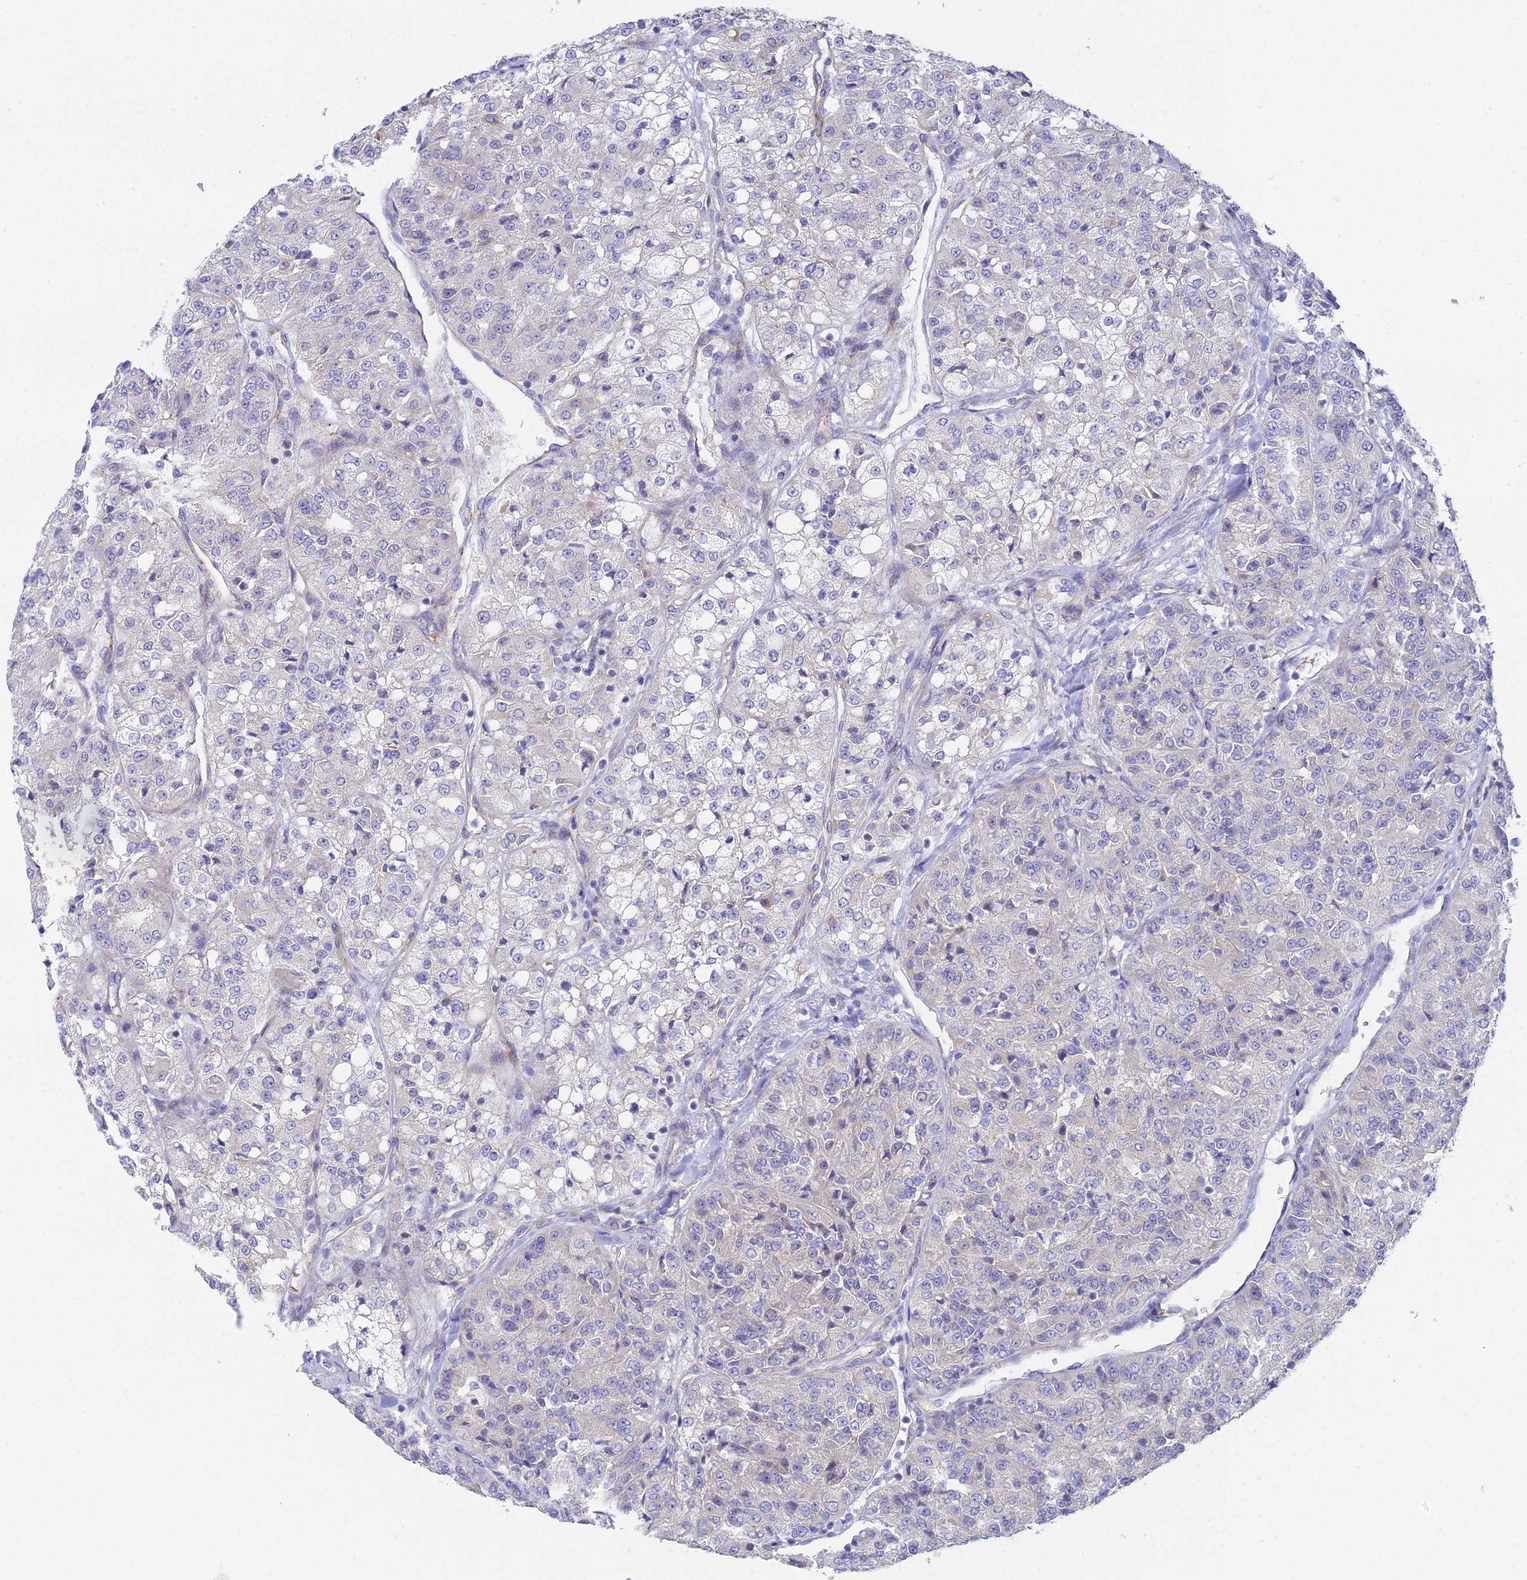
{"staining": {"intensity": "negative", "quantity": "none", "location": "none"}, "tissue": "renal cancer", "cell_type": "Tumor cells", "image_type": "cancer", "snomed": [{"axis": "morphology", "description": "Adenocarcinoma, NOS"}, {"axis": "topography", "description": "Kidney"}], "caption": "A micrograph of human renal cancer is negative for staining in tumor cells.", "gene": "ZNF564", "patient": {"sex": "female", "age": 63}}